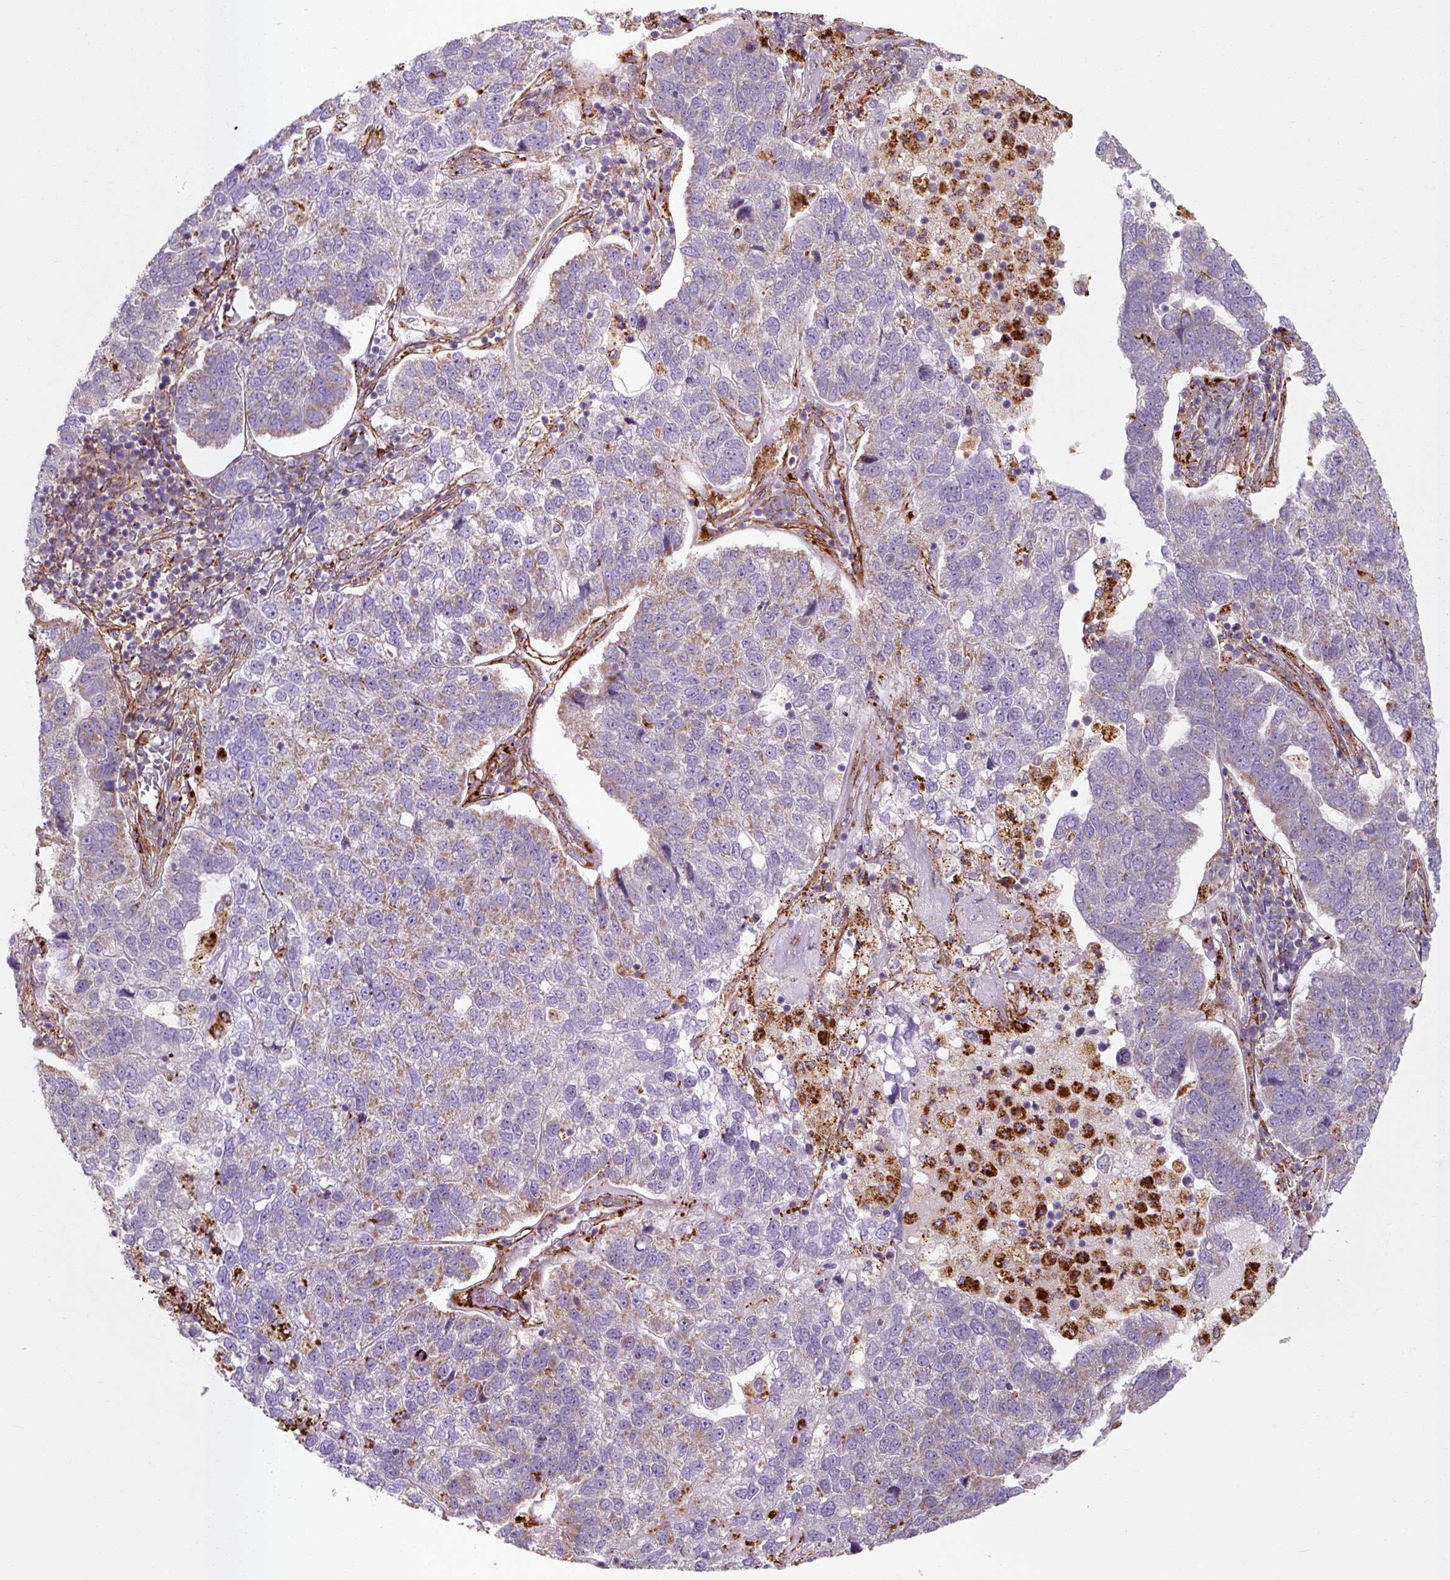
{"staining": {"intensity": "negative", "quantity": "none", "location": "none"}, "tissue": "pancreatic cancer", "cell_type": "Tumor cells", "image_type": "cancer", "snomed": [{"axis": "morphology", "description": "Adenocarcinoma, NOS"}, {"axis": "topography", "description": "Pancreas"}], "caption": "Protein analysis of pancreatic cancer demonstrates no significant staining in tumor cells. (Stains: DAB (3,3'-diaminobenzidine) immunohistochemistry (IHC) with hematoxylin counter stain, Microscopy: brightfield microscopy at high magnification).", "gene": "MRPS5", "patient": {"sex": "female", "age": 61}}